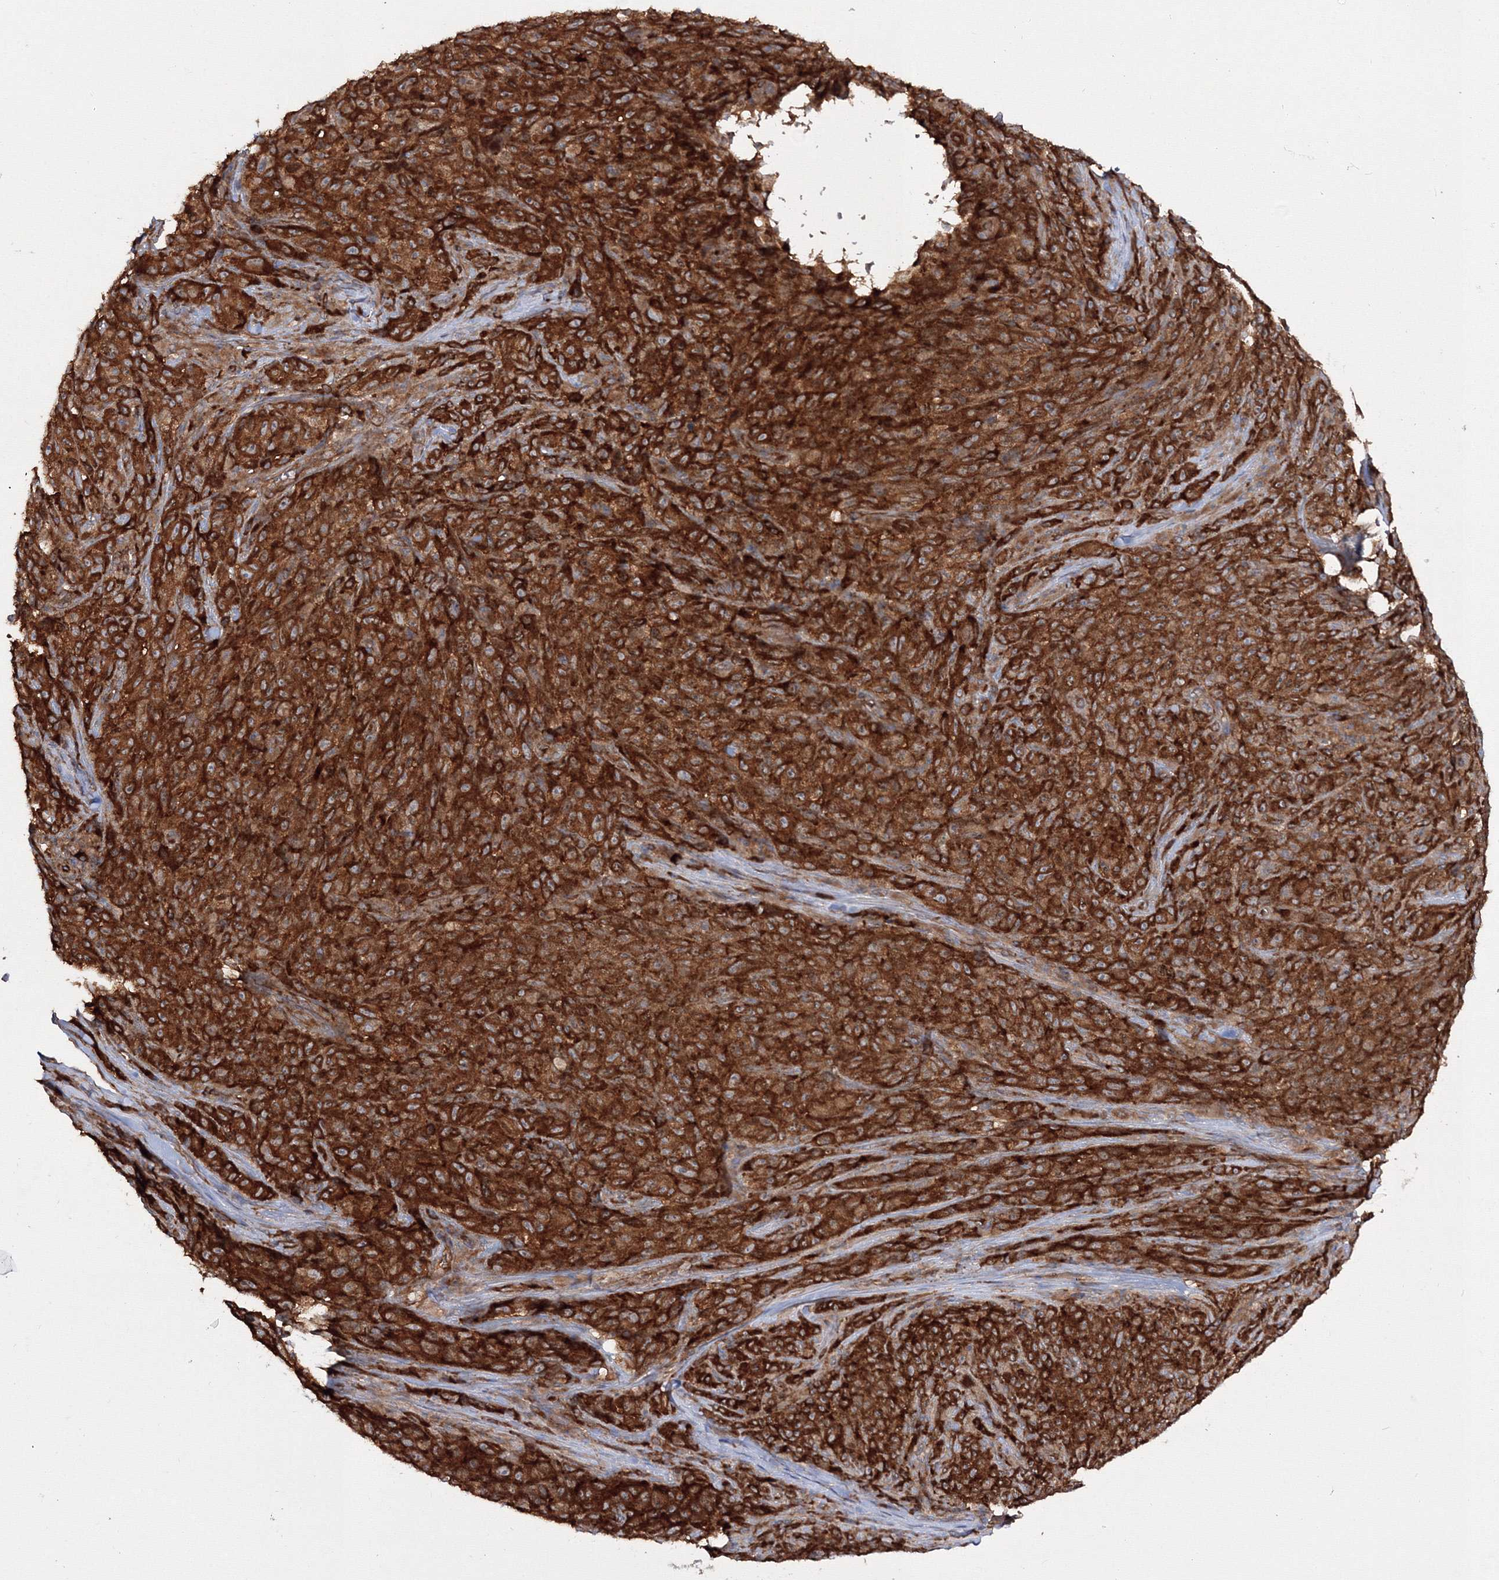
{"staining": {"intensity": "strong", "quantity": ">75%", "location": "cytoplasmic/membranous"}, "tissue": "melanoma", "cell_type": "Tumor cells", "image_type": "cancer", "snomed": [{"axis": "morphology", "description": "Malignant melanoma, NOS"}, {"axis": "topography", "description": "Skin"}], "caption": "Strong cytoplasmic/membranous expression for a protein is appreciated in approximately >75% of tumor cells of malignant melanoma using IHC.", "gene": "HARS1", "patient": {"sex": "female", "age": 82}}